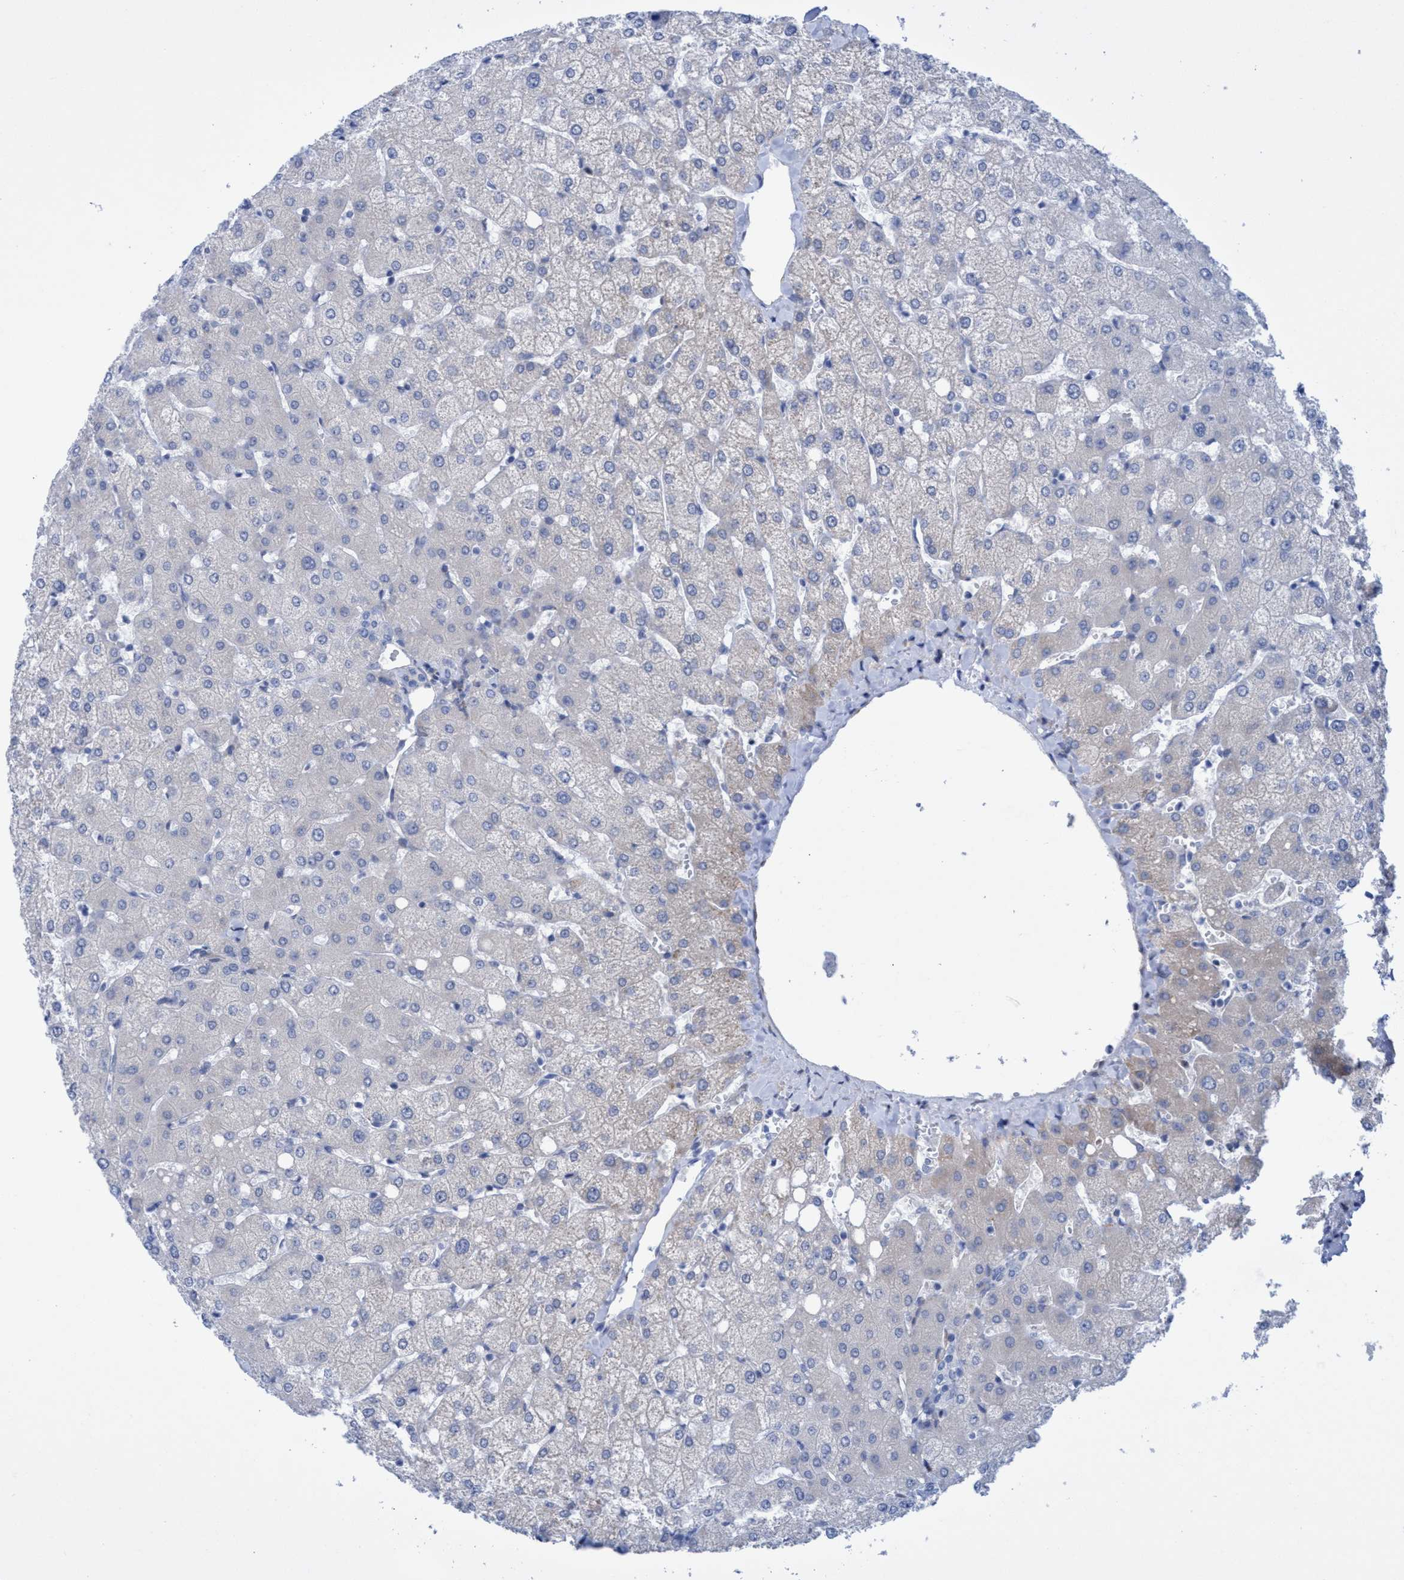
{"staining": {"intensity": "negative", "quantity": "none", "location": "none"}, "tissue": "liver", "cell_type": "Cholangiocytes", "image_type": "normal", "snomed": [{"axis": "morphology", "description": "Normal tissue, NOS"}, {"axis": "topography", "description": "Liver"}], "caption": "This is a image of IHC staining of unremarkable liver, which shows no expression in cholangiocytes.", "gene": "R3HCC1", "patient": {"sex": "female", "age": 54}}